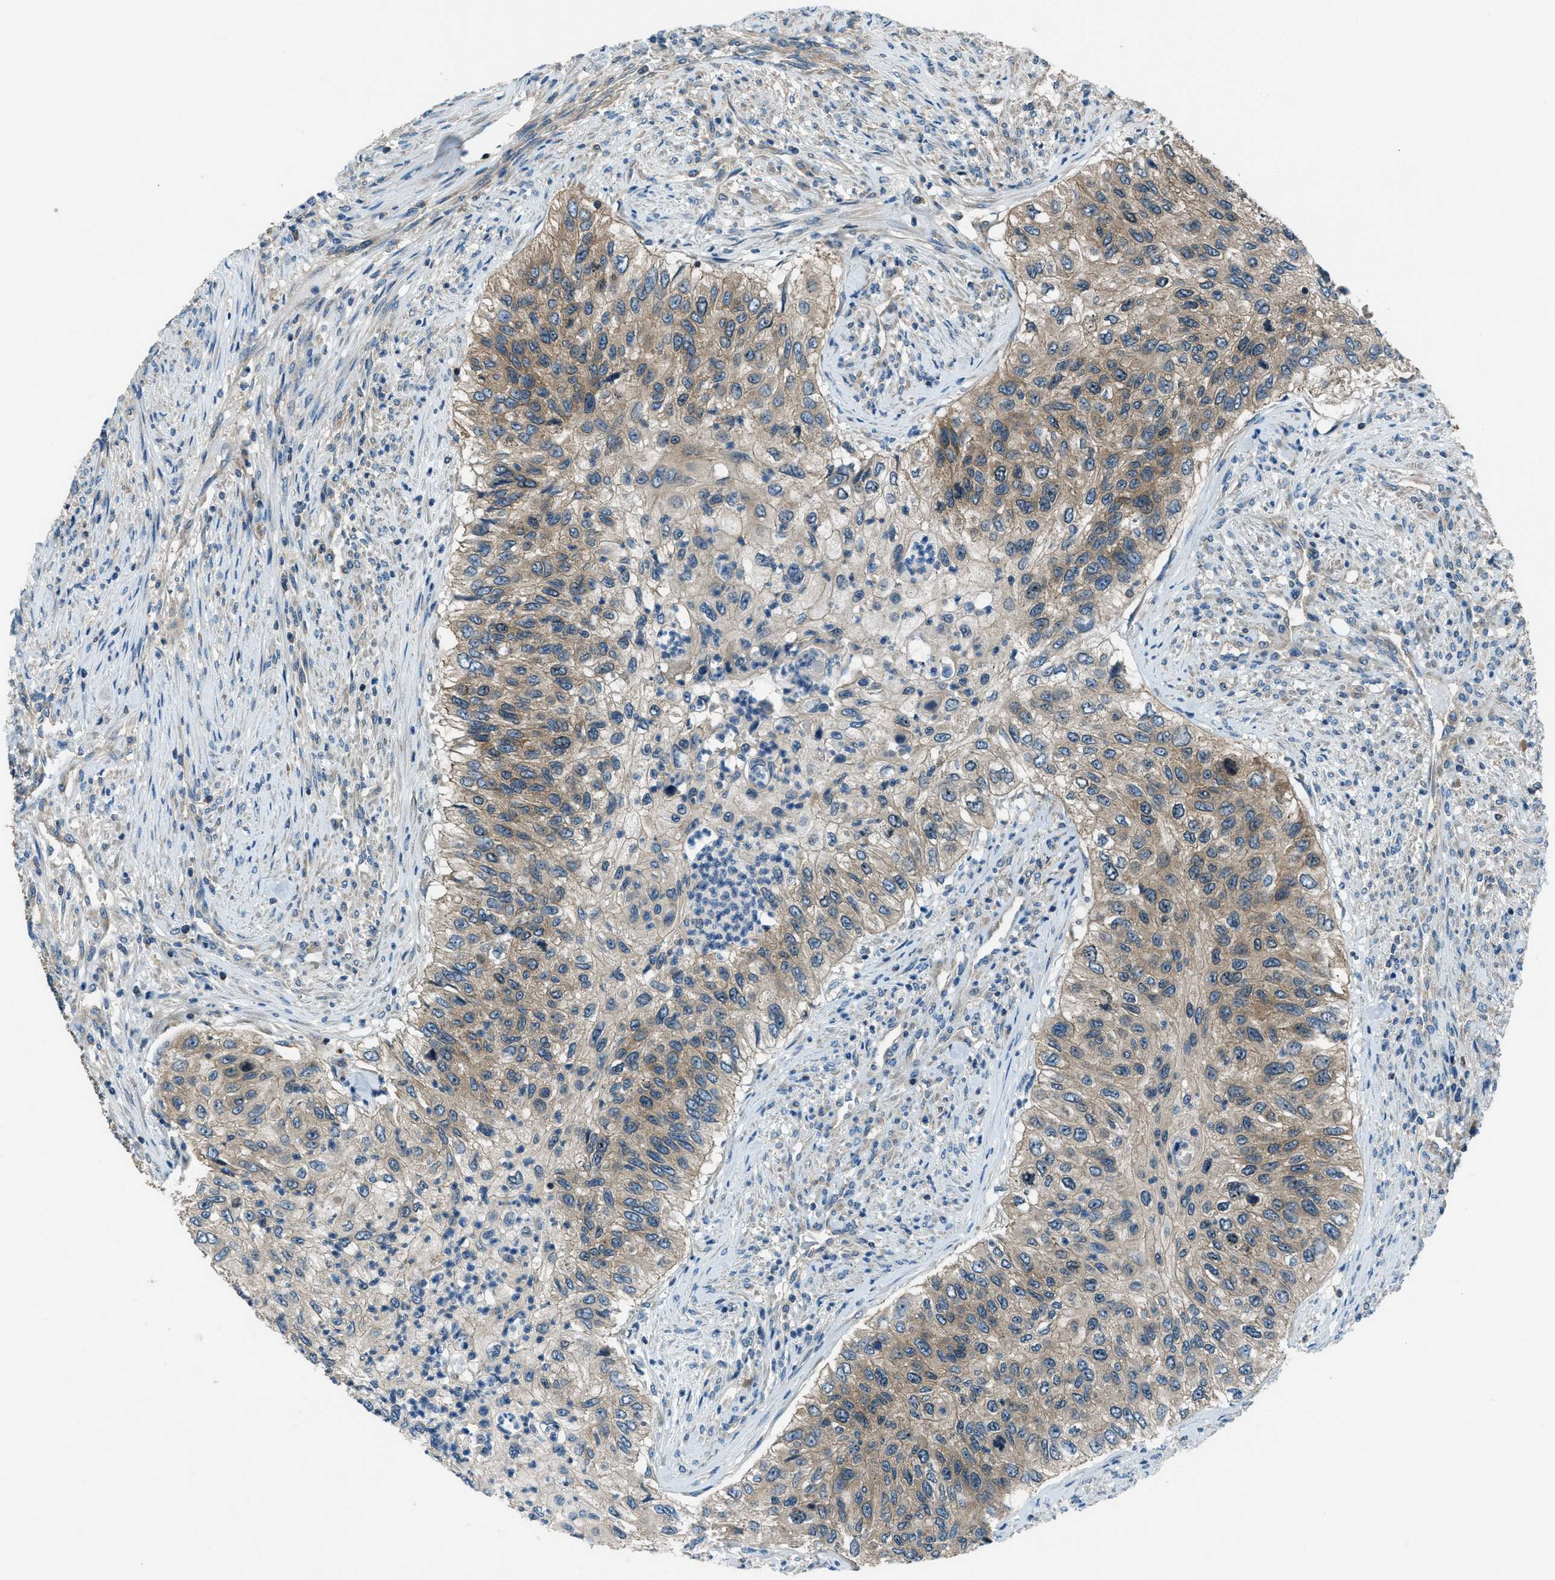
{"staining": {"intensity": "weak", "quantity": ">75%", "location": "cytoplasmic/membranous"}, "tissue": "urothelial cancer", "cell_type": "Tumor cells", "image_type": "cancer", "snomed": [{"axis": "morphology", "description": "Urothelial carcinoma, High grade"}, {"axis": "topography", "description": "Urinary bladder"}], "caption": "This is an image of immunohistochemistry staining of urothelial cancer, which shows weak positivity in the cytoplasmic/membranous of tumor cells.", "gene": "ARFGAP2", "patient": {"sex": "female", "age": 60}}